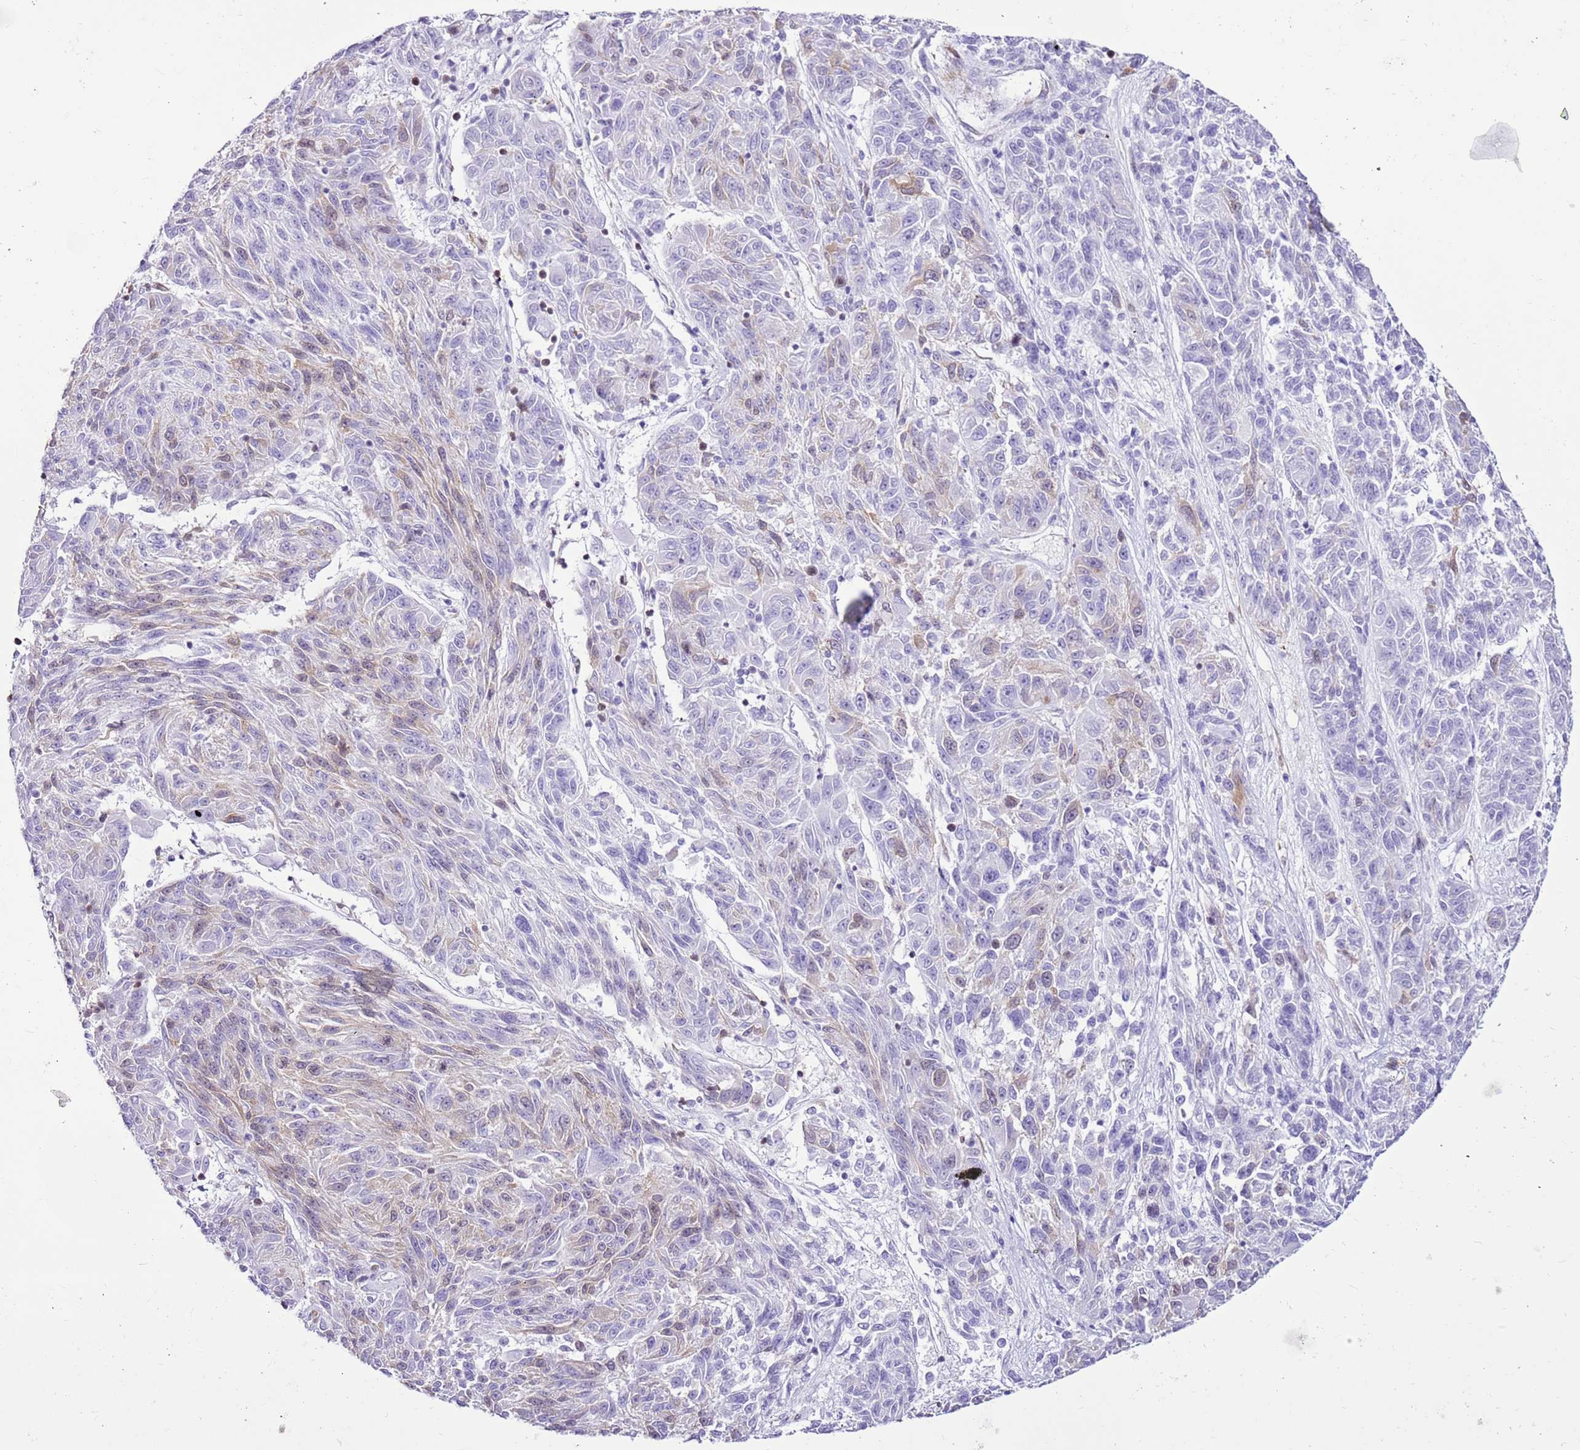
{"staining": {"intensity": "weak", "quantity": "<25%", "location": "nuclear"}, "tissue": "melanoma", "cell_type": "Tumor cells", "image_type": "cancer", "snomed": [{"axis": "morphology", "description": "Malignant melanoma, NOS"}, {"axis": "topography", "description": "Skin"}], "caption": "Tumor cells are negative for protein expression in human melanoma.", "gene": "SPC25", "patient": {"sex": "male", "age": 53}}